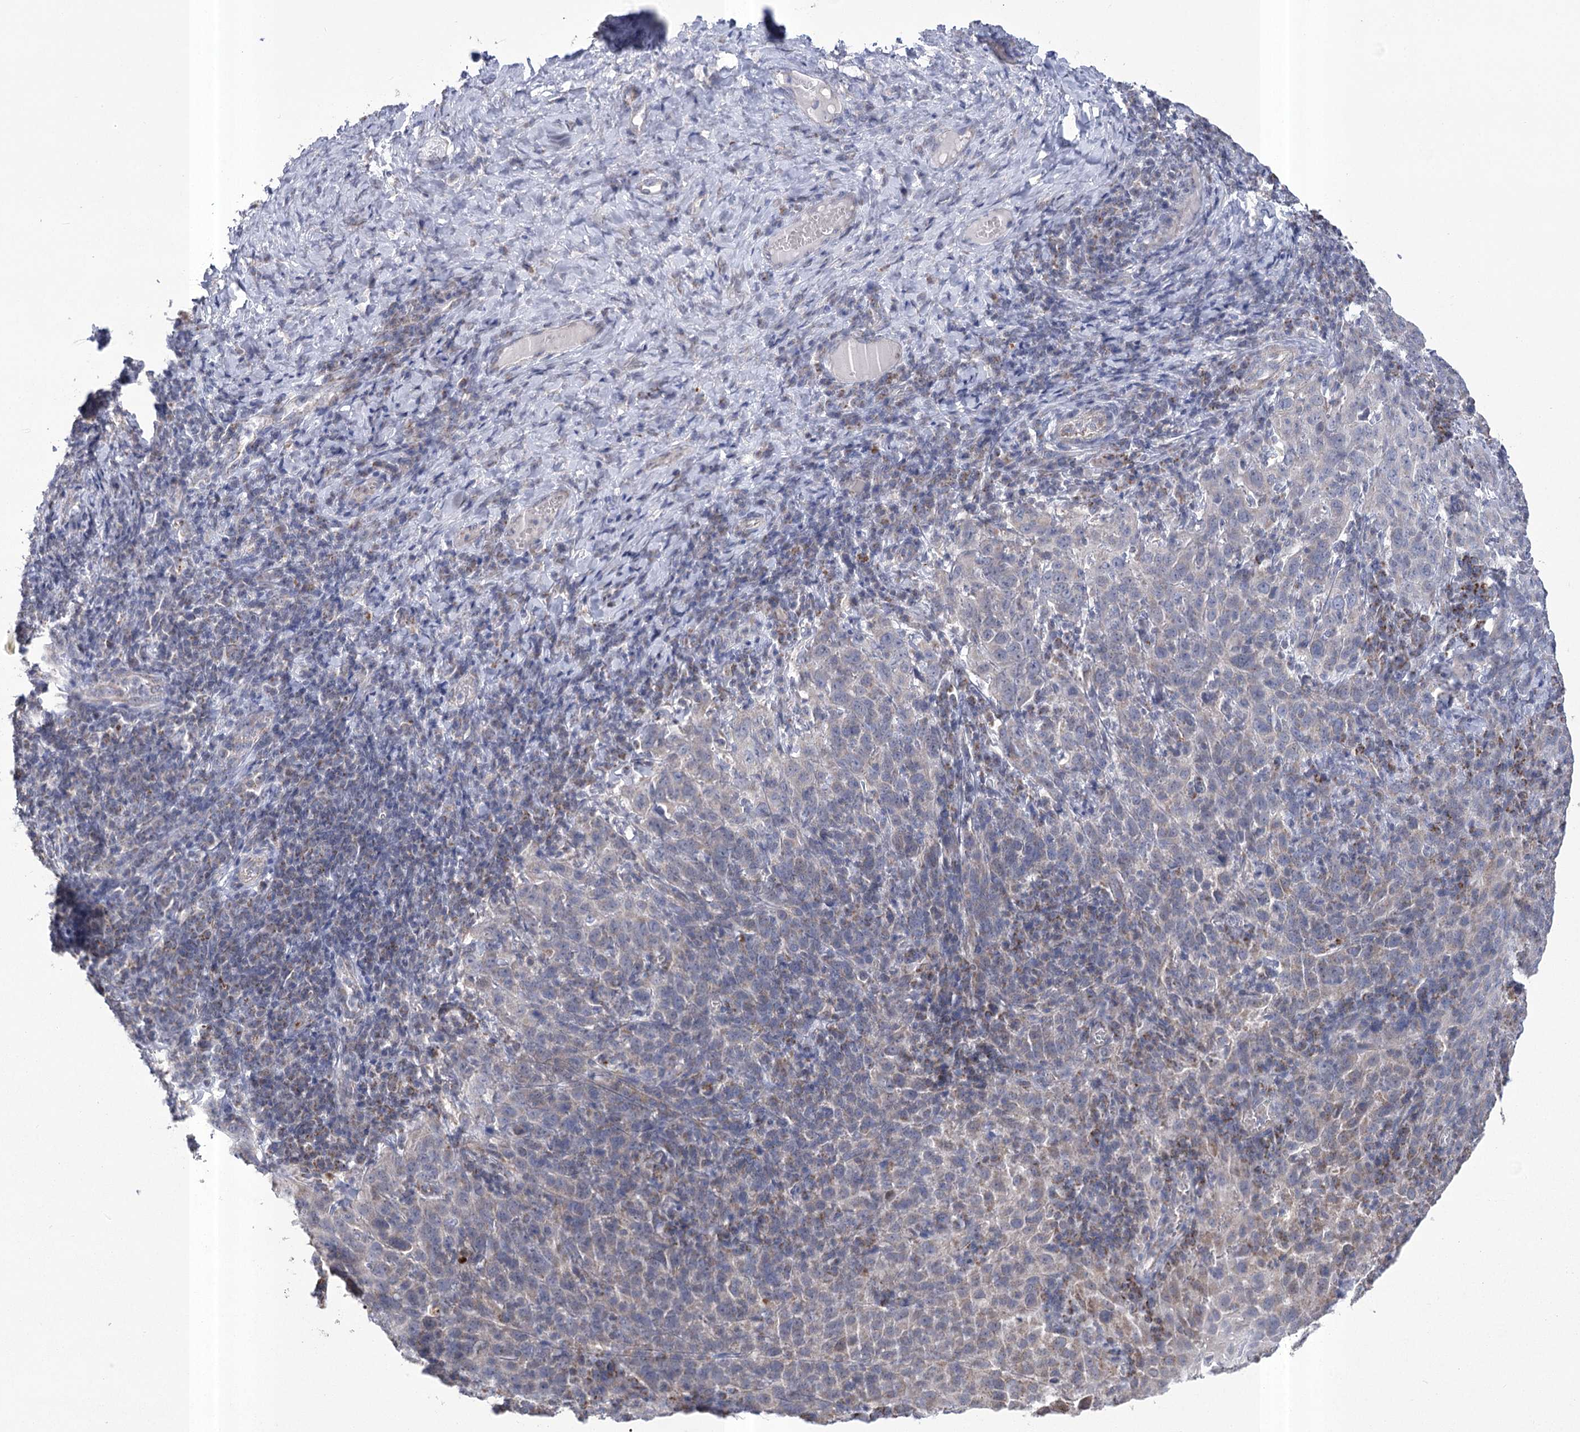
{"staining": {"intensity": "weak", "quantity": "<25%", "location": "cytoplasmic/membranous"}, "tissue": "cervical cancer", "cell_type": "Tumor cells", "image_type": "cancer", "snomed": [{"axis": "morphology", "description": "Squamous cell carcinoma, NOS"}, {"axis": "topography", "description": "Cervix"}], "caption": "The IHC photomicrograph has no significant staining in tumor cells of cervical squamous cell carcinoma tissue.", "gene": "PDHB", "patient": {"sex": "female", "age": 46}}